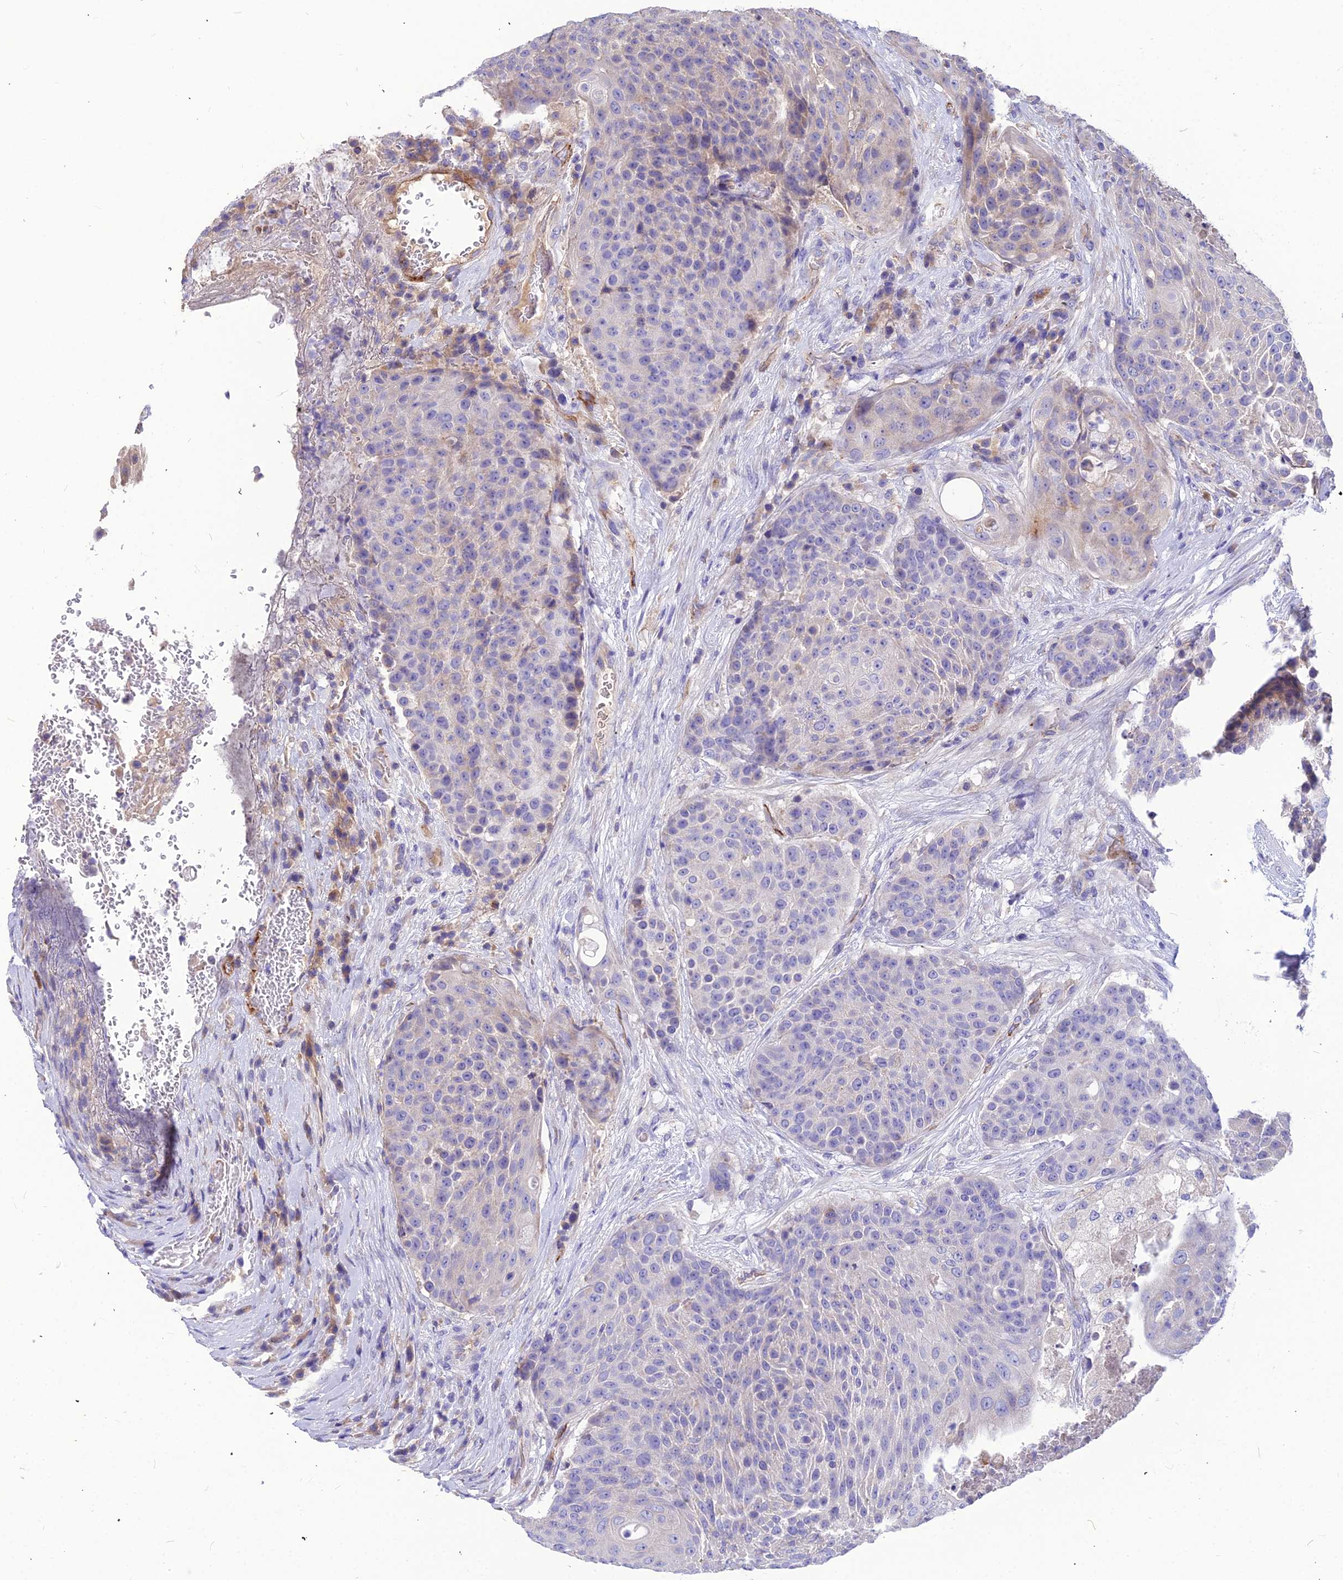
{"staining": {"intensity": "negative", "quantity": "none", "location": "none"}, "tissue": "urothelial cancer", "cell_type": "Tumor cells", "image_type": "cancer", "snomed": [{"axis": "morphology", "description": "Urothelial carcinoma, High grade"}, {"axis": "topography", "description": "Urinary bladder"}], "caption": "The immunohistochemistry (IHC) micrograph has no significant positivity in tumor cells of urothelial cancer tissue.", "gene": "ASPHD1", "patient": {"sex": "female", "age": 63}}